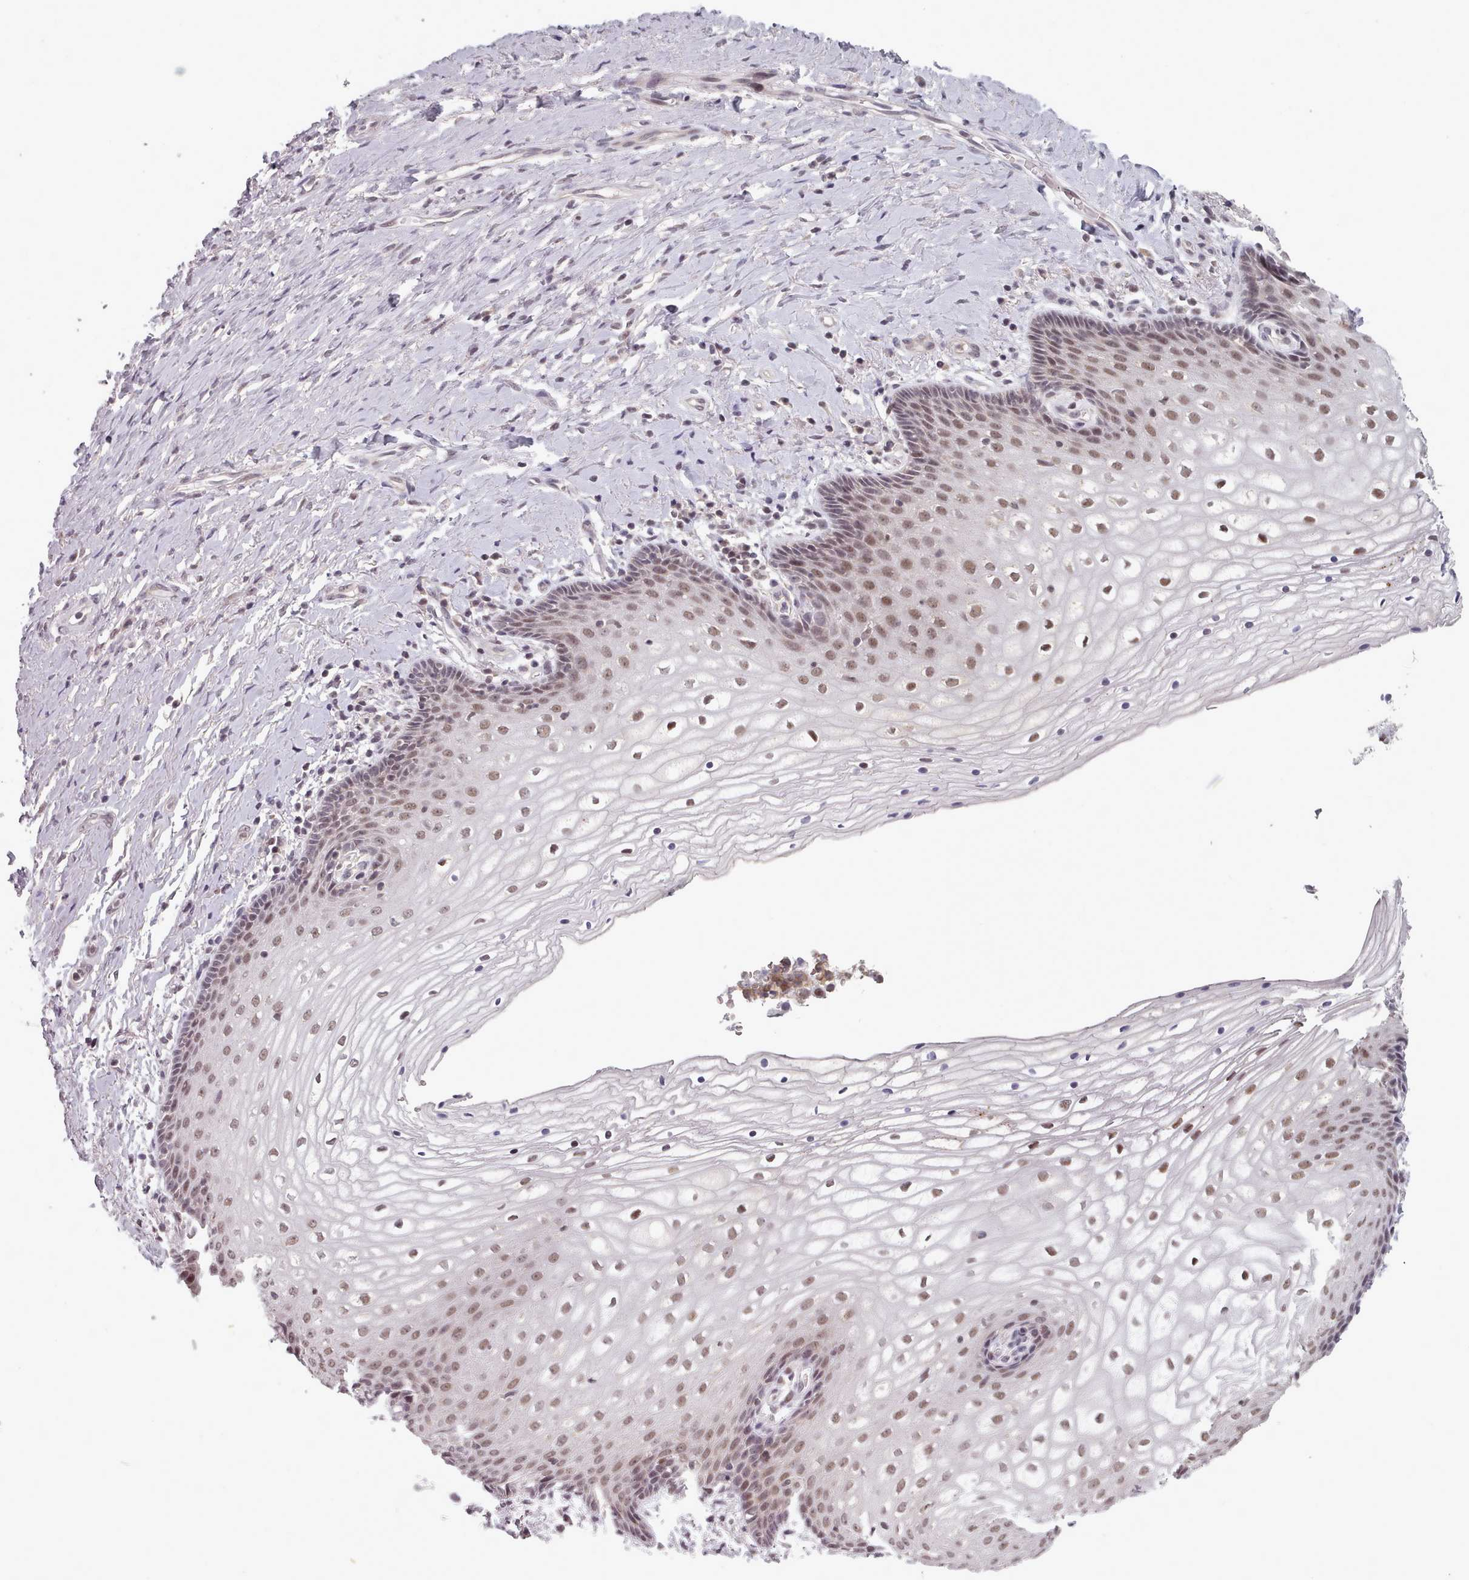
{"staining": {"intensity": "moderate", "quantity": ">75%", "location": "nuclear"}, "tissue": "vagina", "cell_type": "Squamous epithelial cells", "image_type": "normal", "snomed": [{"axis": "morphology", "description": "Normal tissue, NOS"}, {"axis": "topography", "description": "Vagina"}], "caption": "This is an image of IHC staining of normal vagina, which shows moderate expression in the nuclear of squamous epithelial cells.", "gene": "SRSF9", "patient": {"sex": "female", "age": 60}}